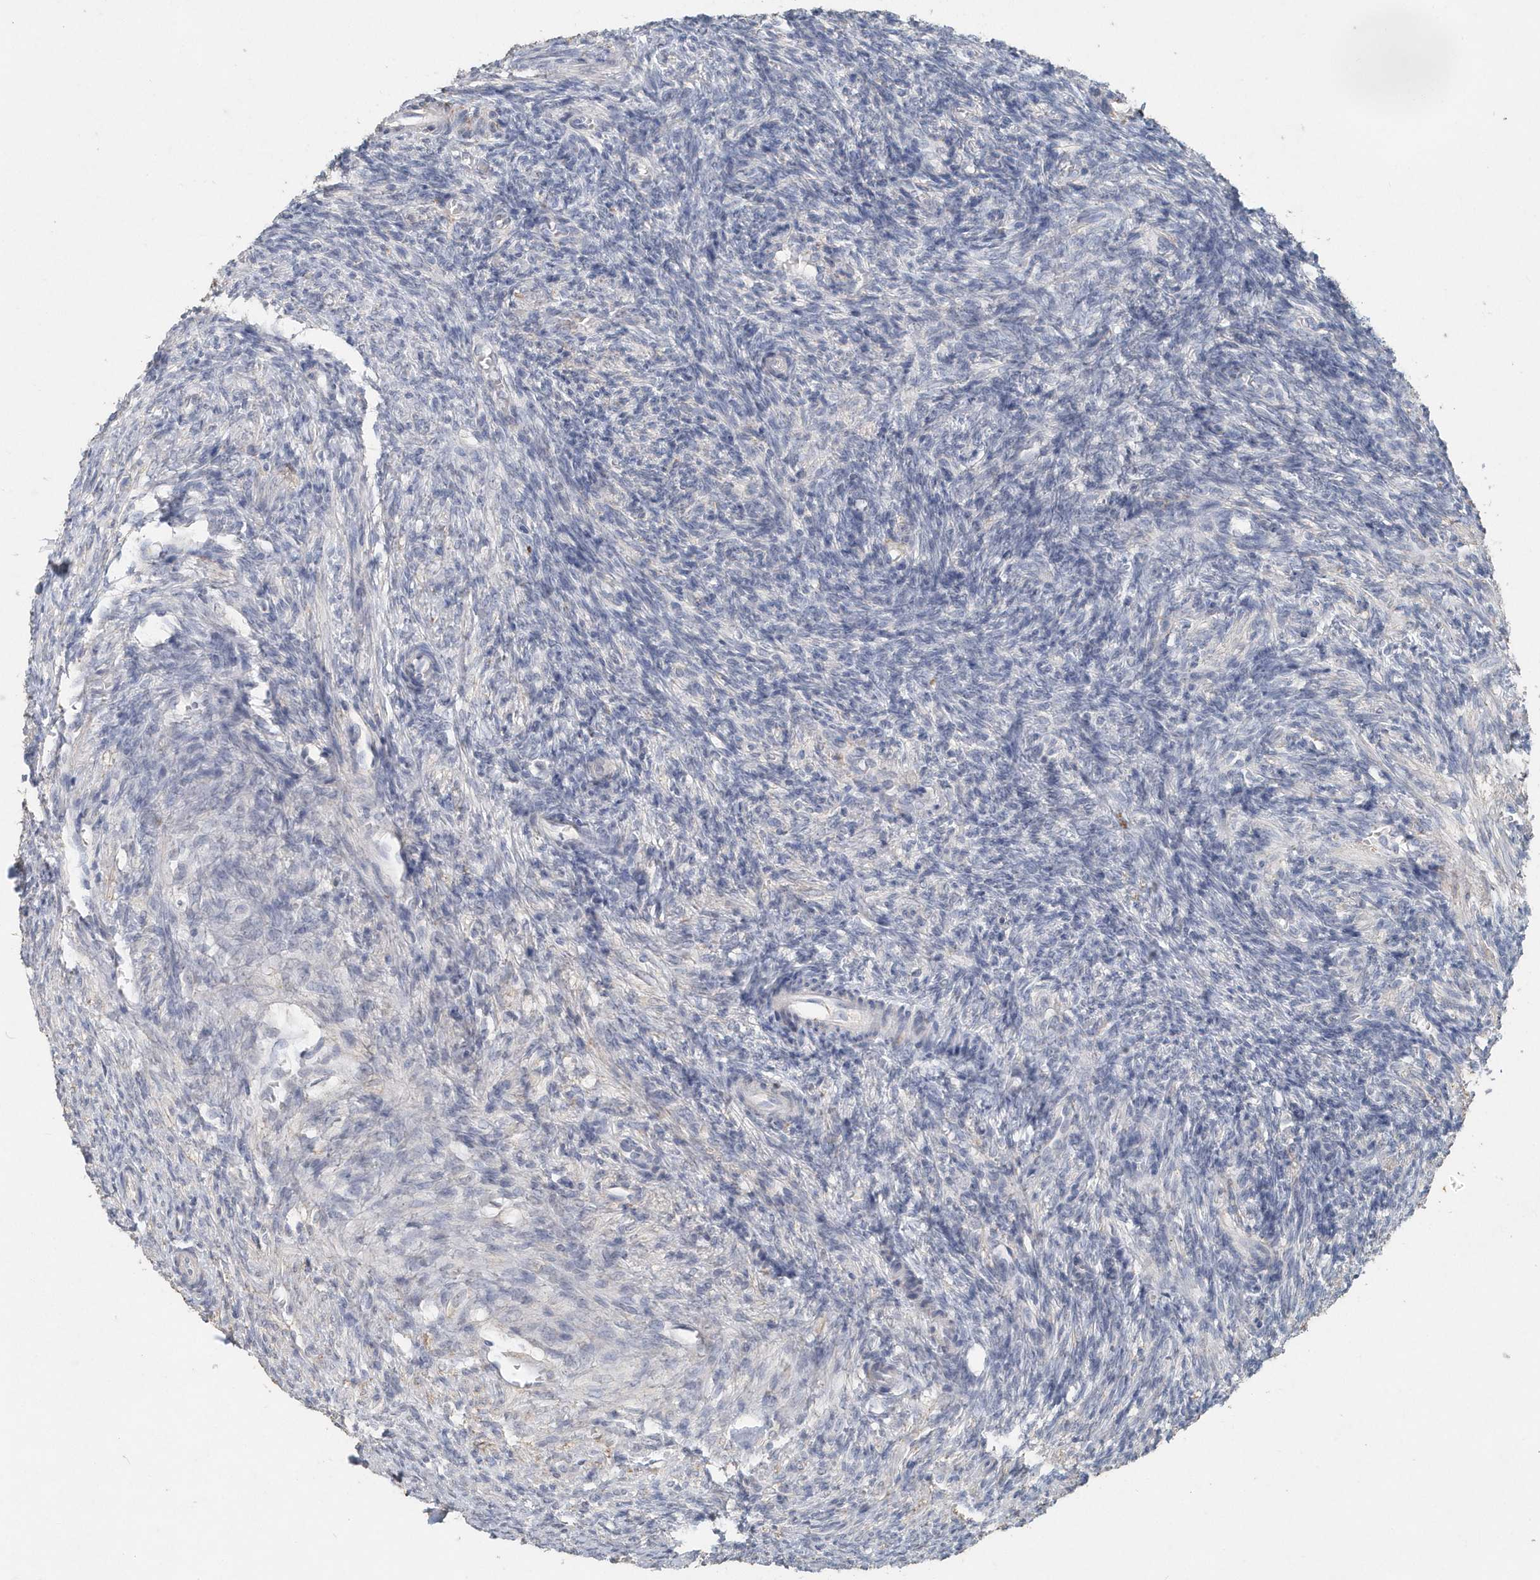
{"staining": {"intensity": "negative", "quantity": "none", "location": "none"}, "tissue": "ovary", "cell_type": "Follicle cells", "image_type": "normal", "snomed": [{"axis": "morphology", "description": "Normal tissue, NOS"}, {"axis": "topography", "description": "Ovary"}], "caption": "Immunohistochemistry of benign ovary shows no expression in follicle cells. Nuclei are stained in blue.", "gene": "PDCD1", "patient": {"sex": "female", "age": 27}}